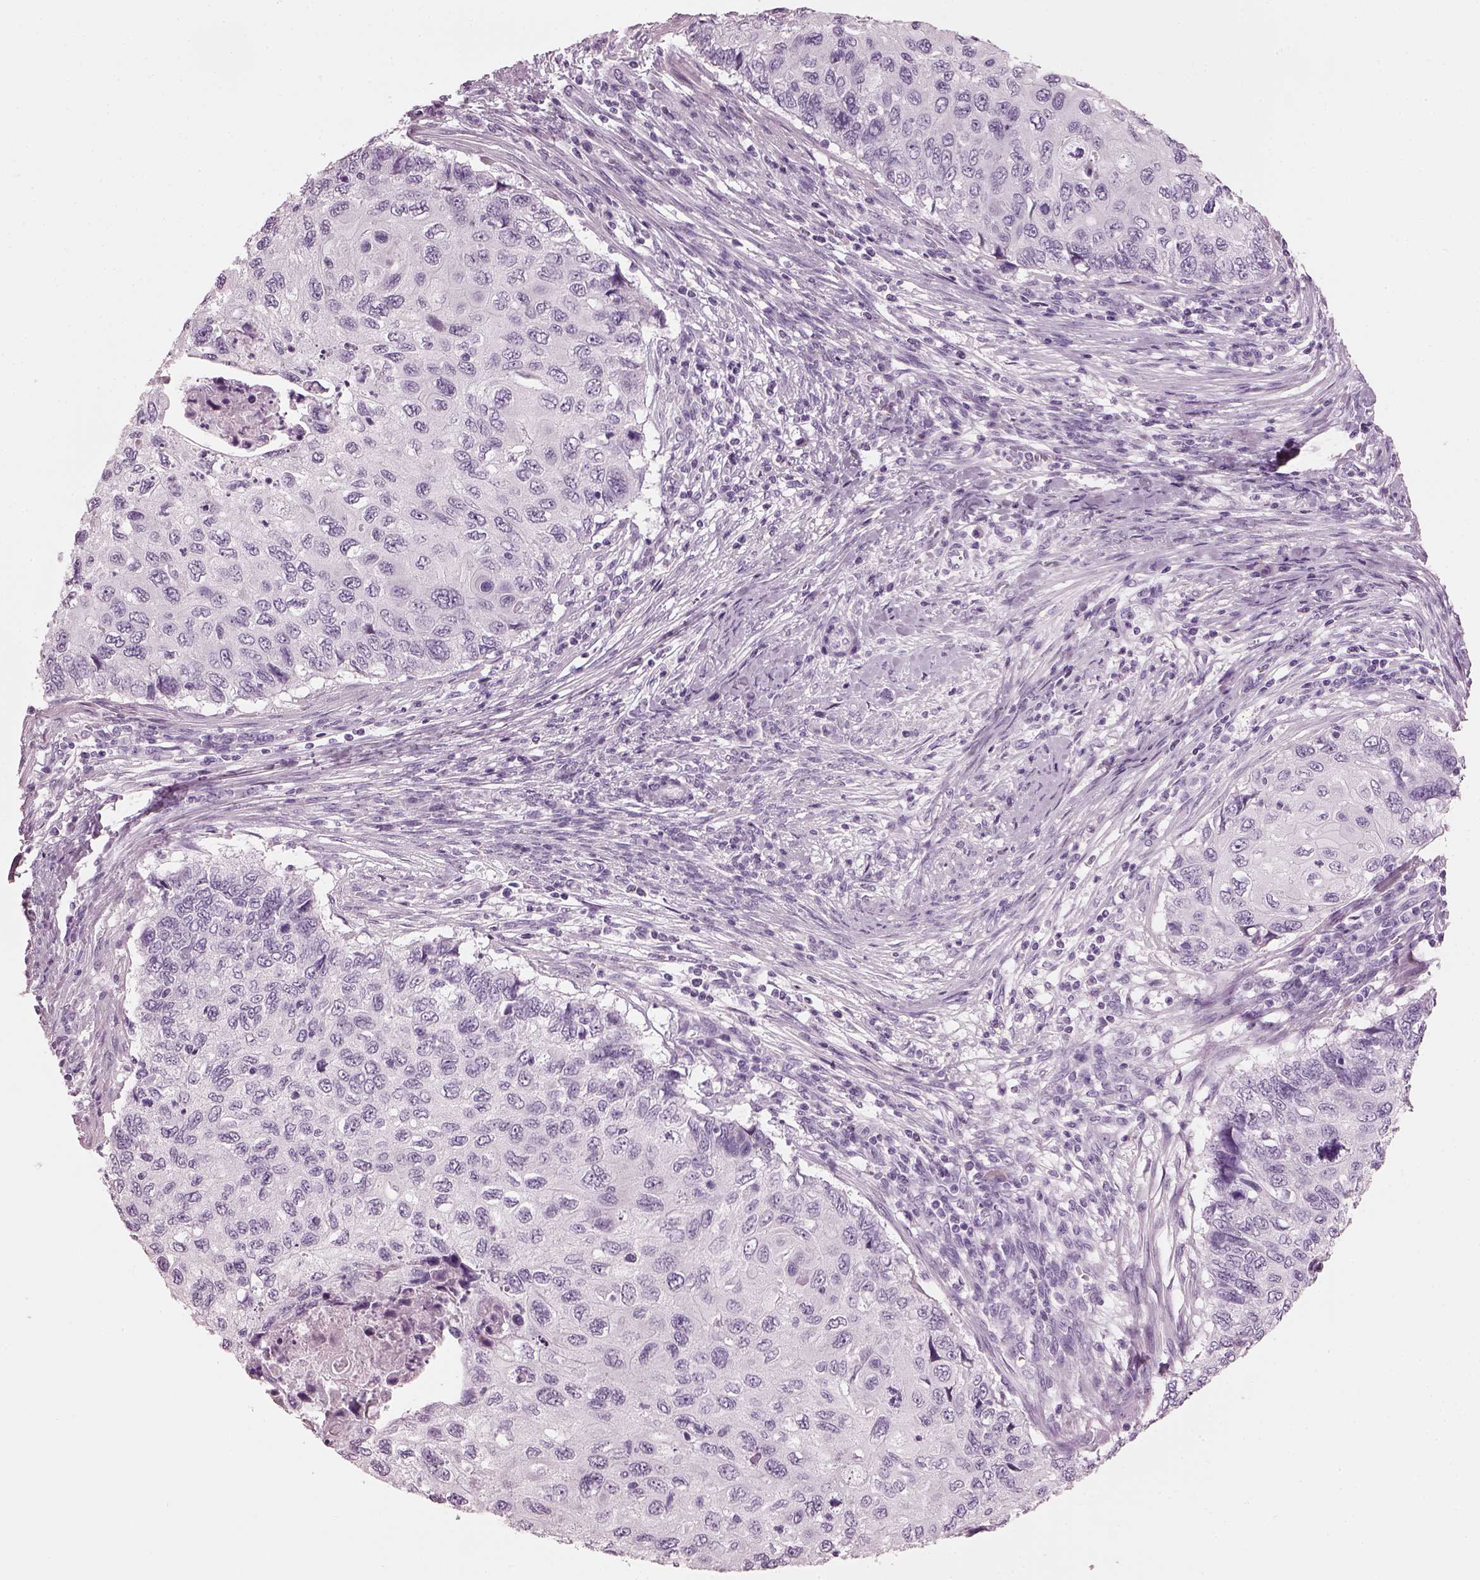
{"staining": {"intensity": "negative", "quantity": "none", "location": "none"}, "tissue": "cervical cancer", "cell_type": "Tumor cells", "image_type": "cancer", "snomed": [{"axis": "morphology", "description": "Squamous cell carcinoma, NOS"}, {"axis": "topography", "description": "Cervix"}], "caption": "An image of cervical cancer (squamous cell carcinoma) stained for a protein exhibits no brown staining in tumor cells.", "gene": "HYDIN", "patient": {"sex": "female", "age": 70}}